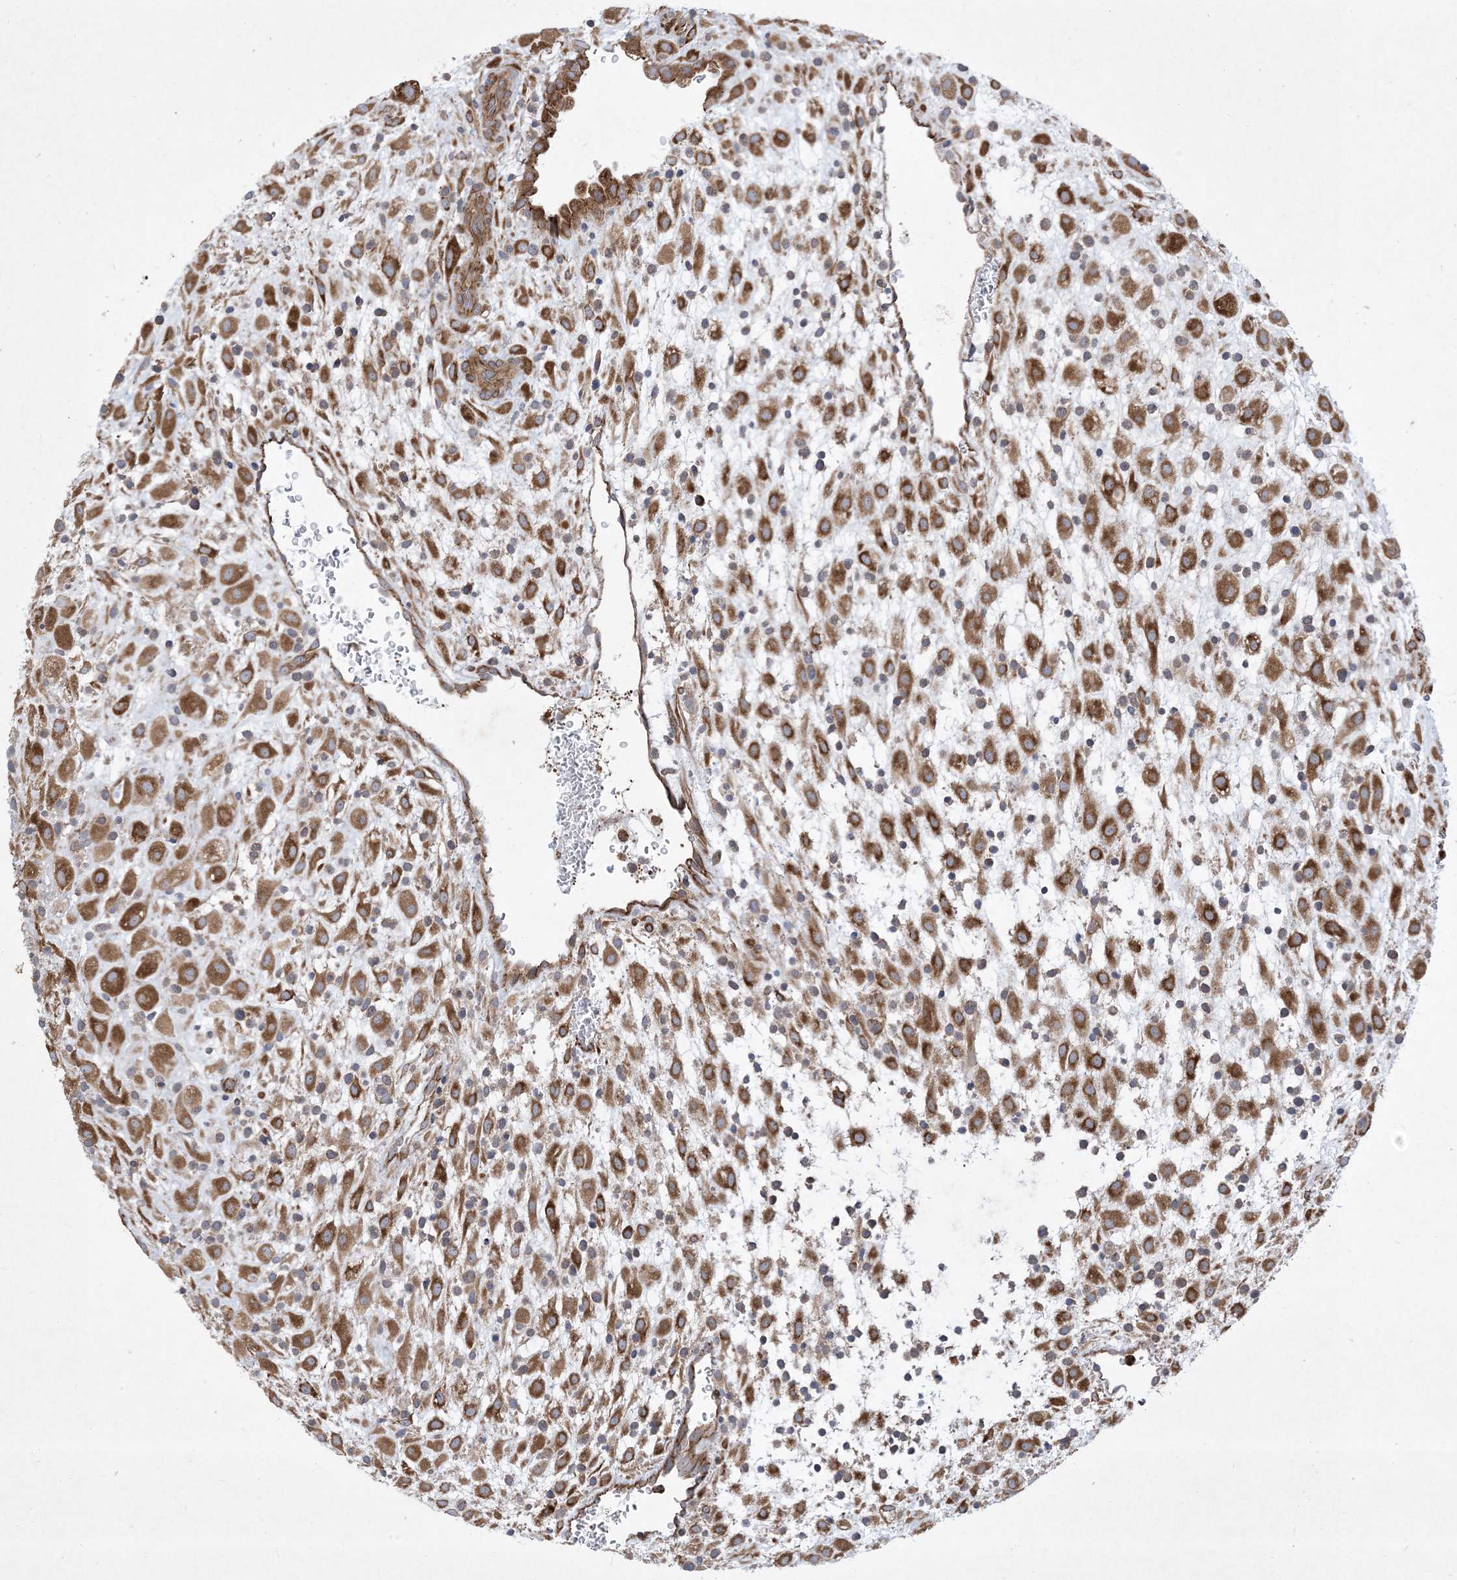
{"staining": {"intensity": "moderate", "quantity": ">75%", "location": "cytoplasmic/membranous"}, "tissue": "placenta", "cell_type": "Decidual cells", "image_type": "normal", "snomed": [{"axis": "morphology", "description": "Normal tissue, NOS"}, {"axis": "topography", "description": "Placenta"}], "caption": "Immunohistochemical staining of normal placenta displays moderate cytoplasmic/membranous protein staining in approximately >75% of decidual cells.", "gene": "OTOP1", "patient": {"sex": "female", "age": 35}}